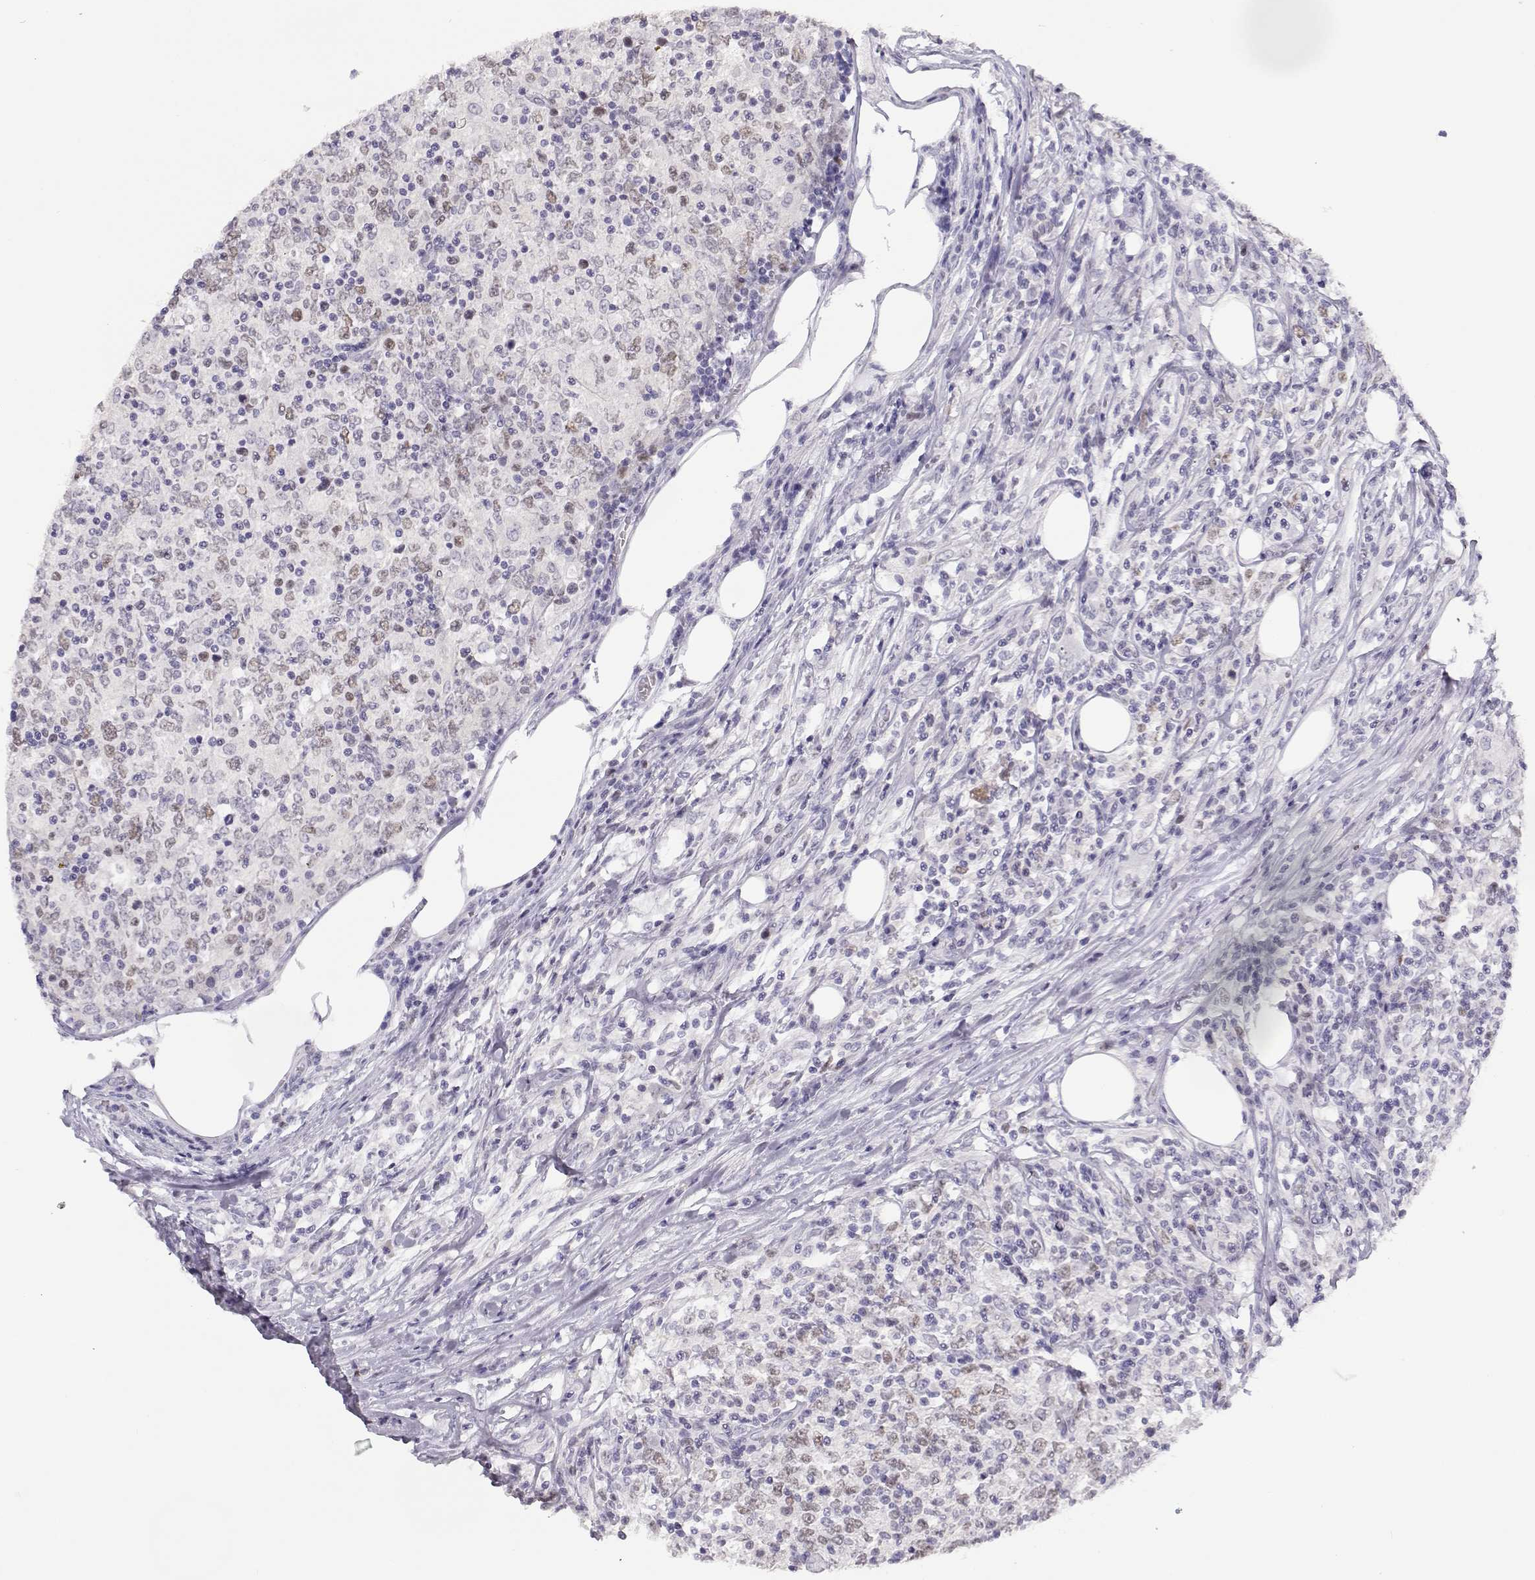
{"staining": {"intensity": "weak", "quantity": "<25%", "location": "nuclear"}, "tissue": "lymphoma", "cell_type": "Tumor cells", "image_type": "cancer", "snomed": [{"axis": "morphology", "description": "Malignant lymphoma, non-Hodgkin's type, High grade"}, {"axis": "topography", "description": "Lymph node"}], "caption": "This histopathology image is of malignant lymphoma, non-Hodgkin's type (high-grade) stained with immunohistochemistry to label a protein in brown with the nuclei are counter-stained blue. There is no positivity in tumor cells.", "gene": "OPN5", "patient": {"sex": "female", "age": 84}}